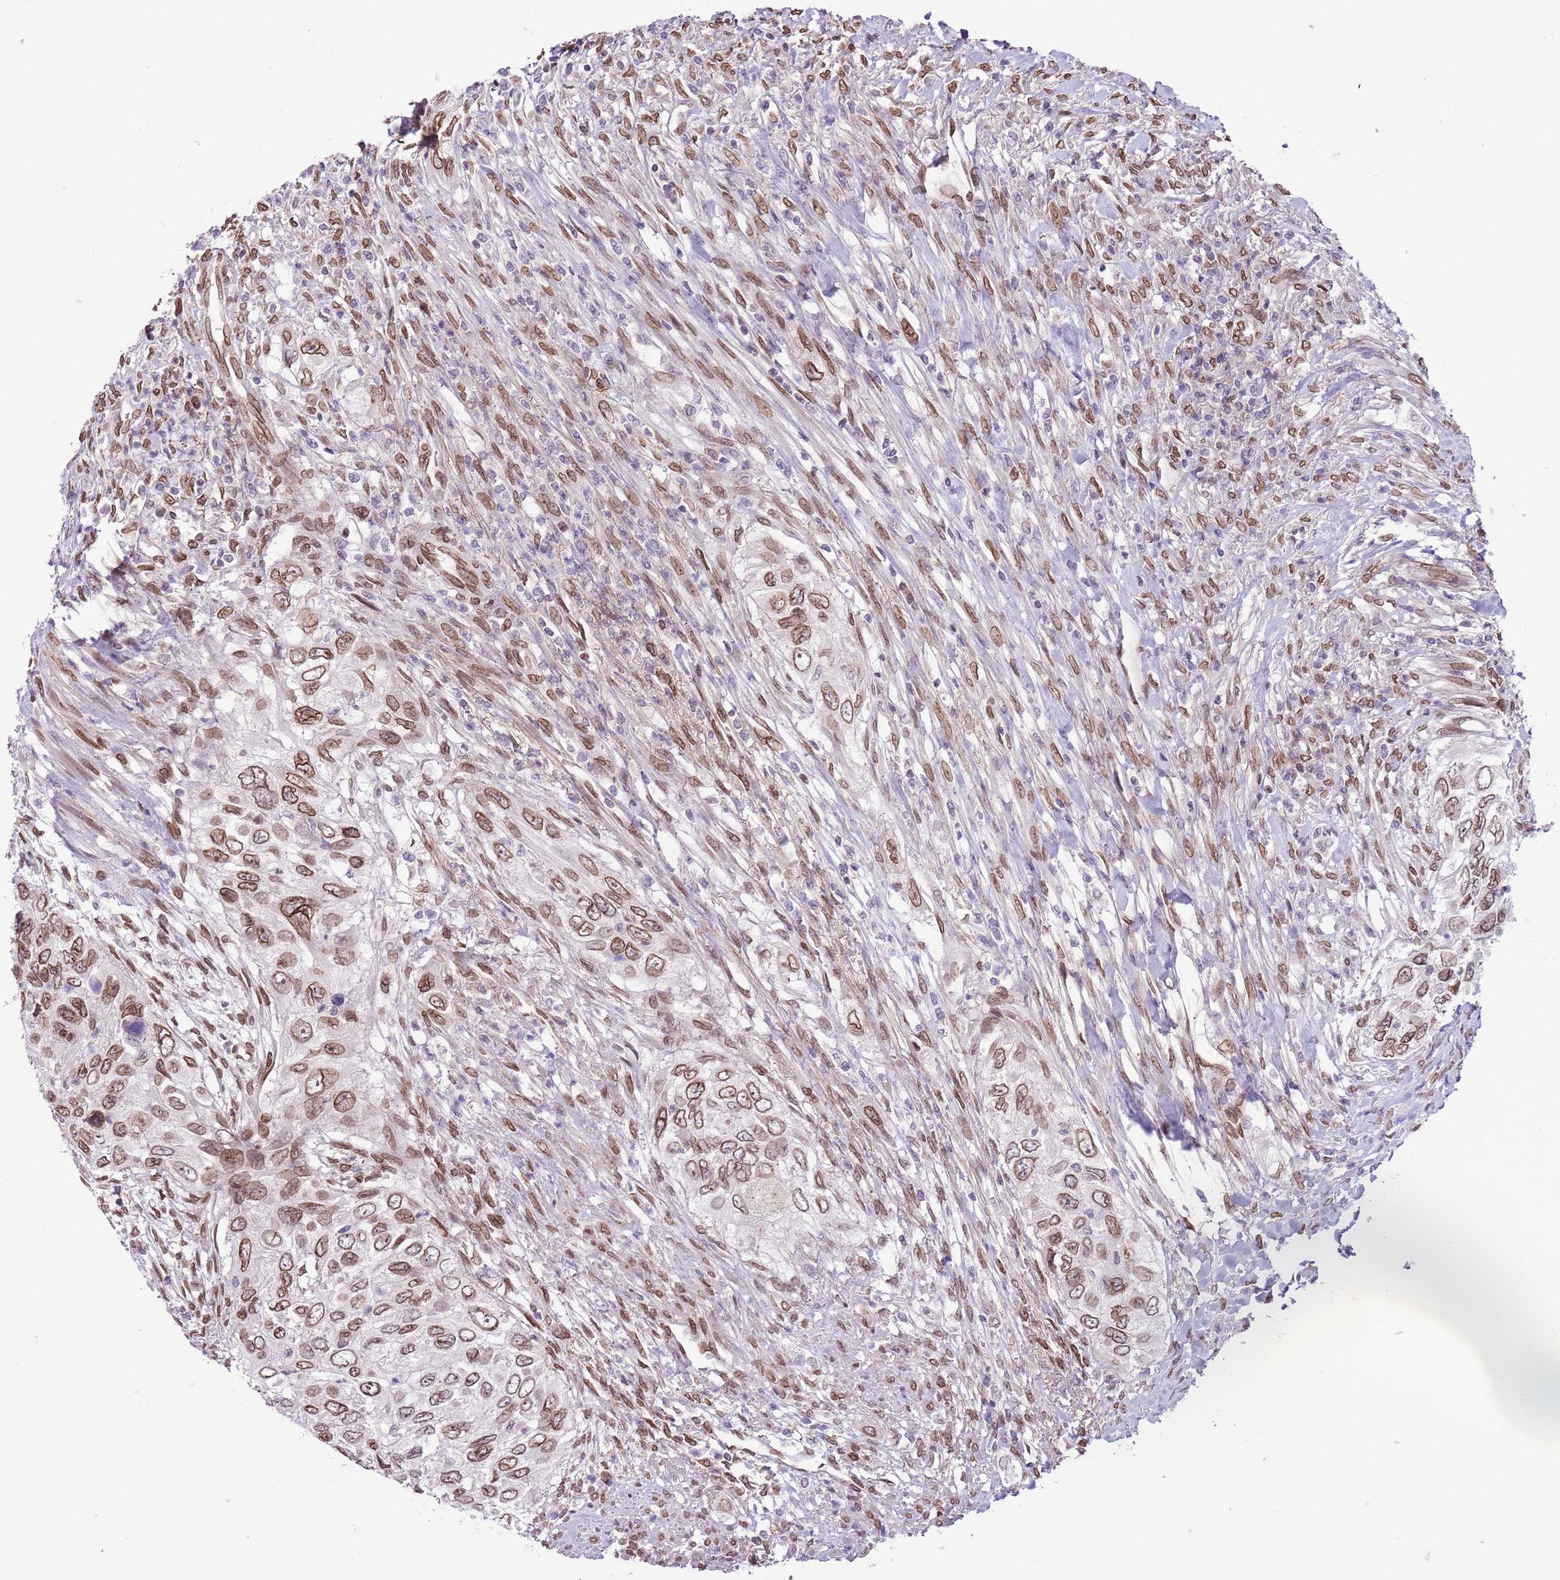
{"staining": {"intensity": "strong", "quantity": "25%-75%", "location": "cytoplasmic/membranous,nuclear"}, "tissue": "urothelial cancer", "cell_type": "Tumor cells", "image_type": "cancer", "snomed": [{"axis": "morphology", "description": "Urothelial carcinoma, High grade"}, {"axis": "topography", "description": "Urinary bladder"}], "caption": "Urothelial cancer stained with IHC exhibits strong cytoplasmic/membranous and nuclear staining in about 25%-75% of tumor cells.", "gene": "ZGLP1", "patient": {"sex": "female", "age": 60}}